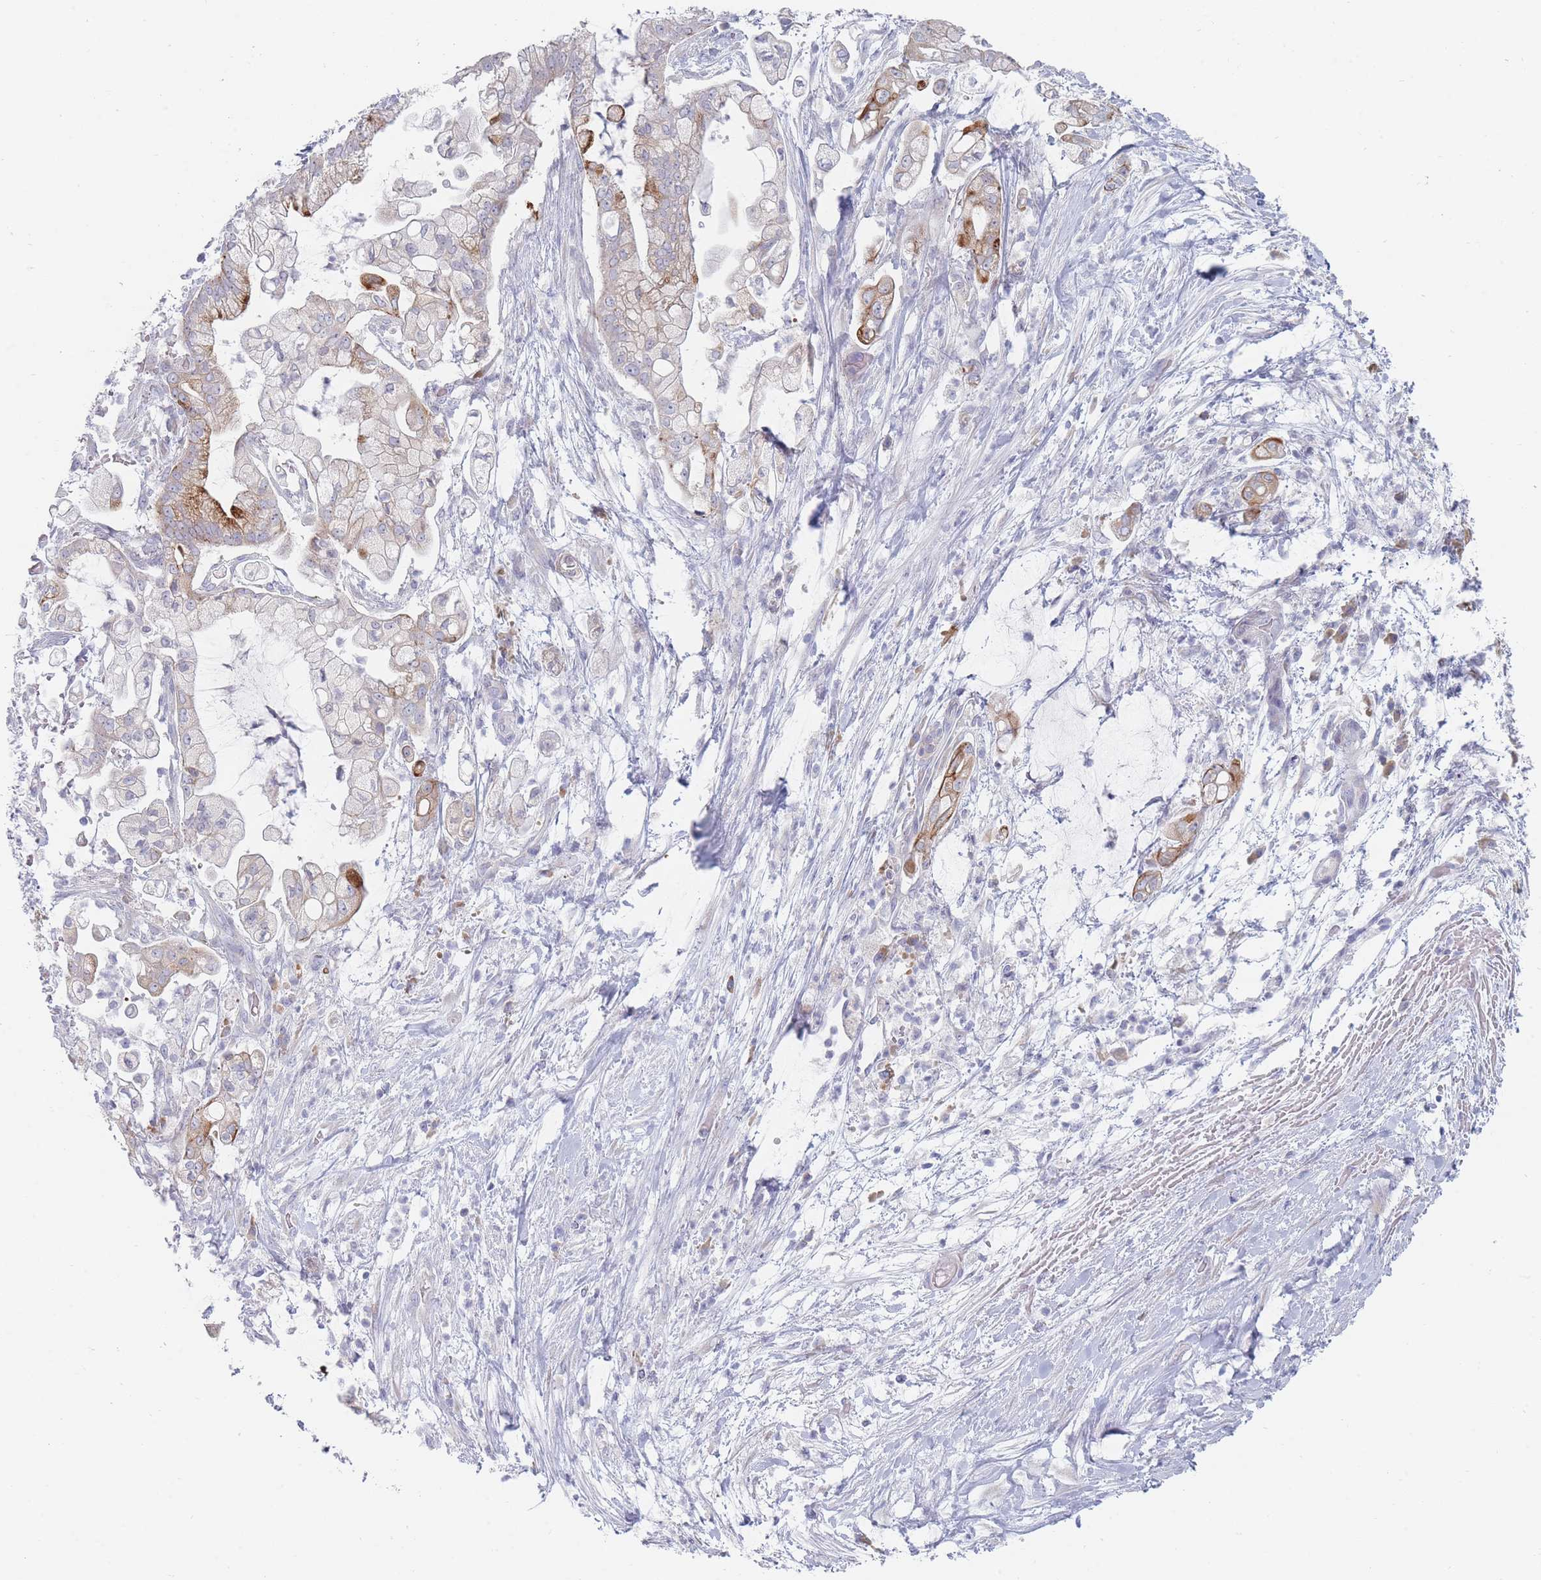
{"staining": {"intensity": "moderate", "quantity": "<25%", "location": "cytoplasmic/membranous"}, "tissue": "pancreatic cancer", "cell_type": "Tumor cells", "image_type": "cancer", "snomed": [{"axis": "morphology", "description": "Adenocarcinoma, NOS"}, {"axis": "topography", "description": "Pancreas"}], "caption": "Protein analysis of adenocarcinoma (pancreatic) tissue reveals moderate cytoplasmic/membranous positivity in approximately <25% of tumor cells. Nuclei are stained in blue.", "gene": "SPATS1", "patient": {"sex": "female", "age": 69}}